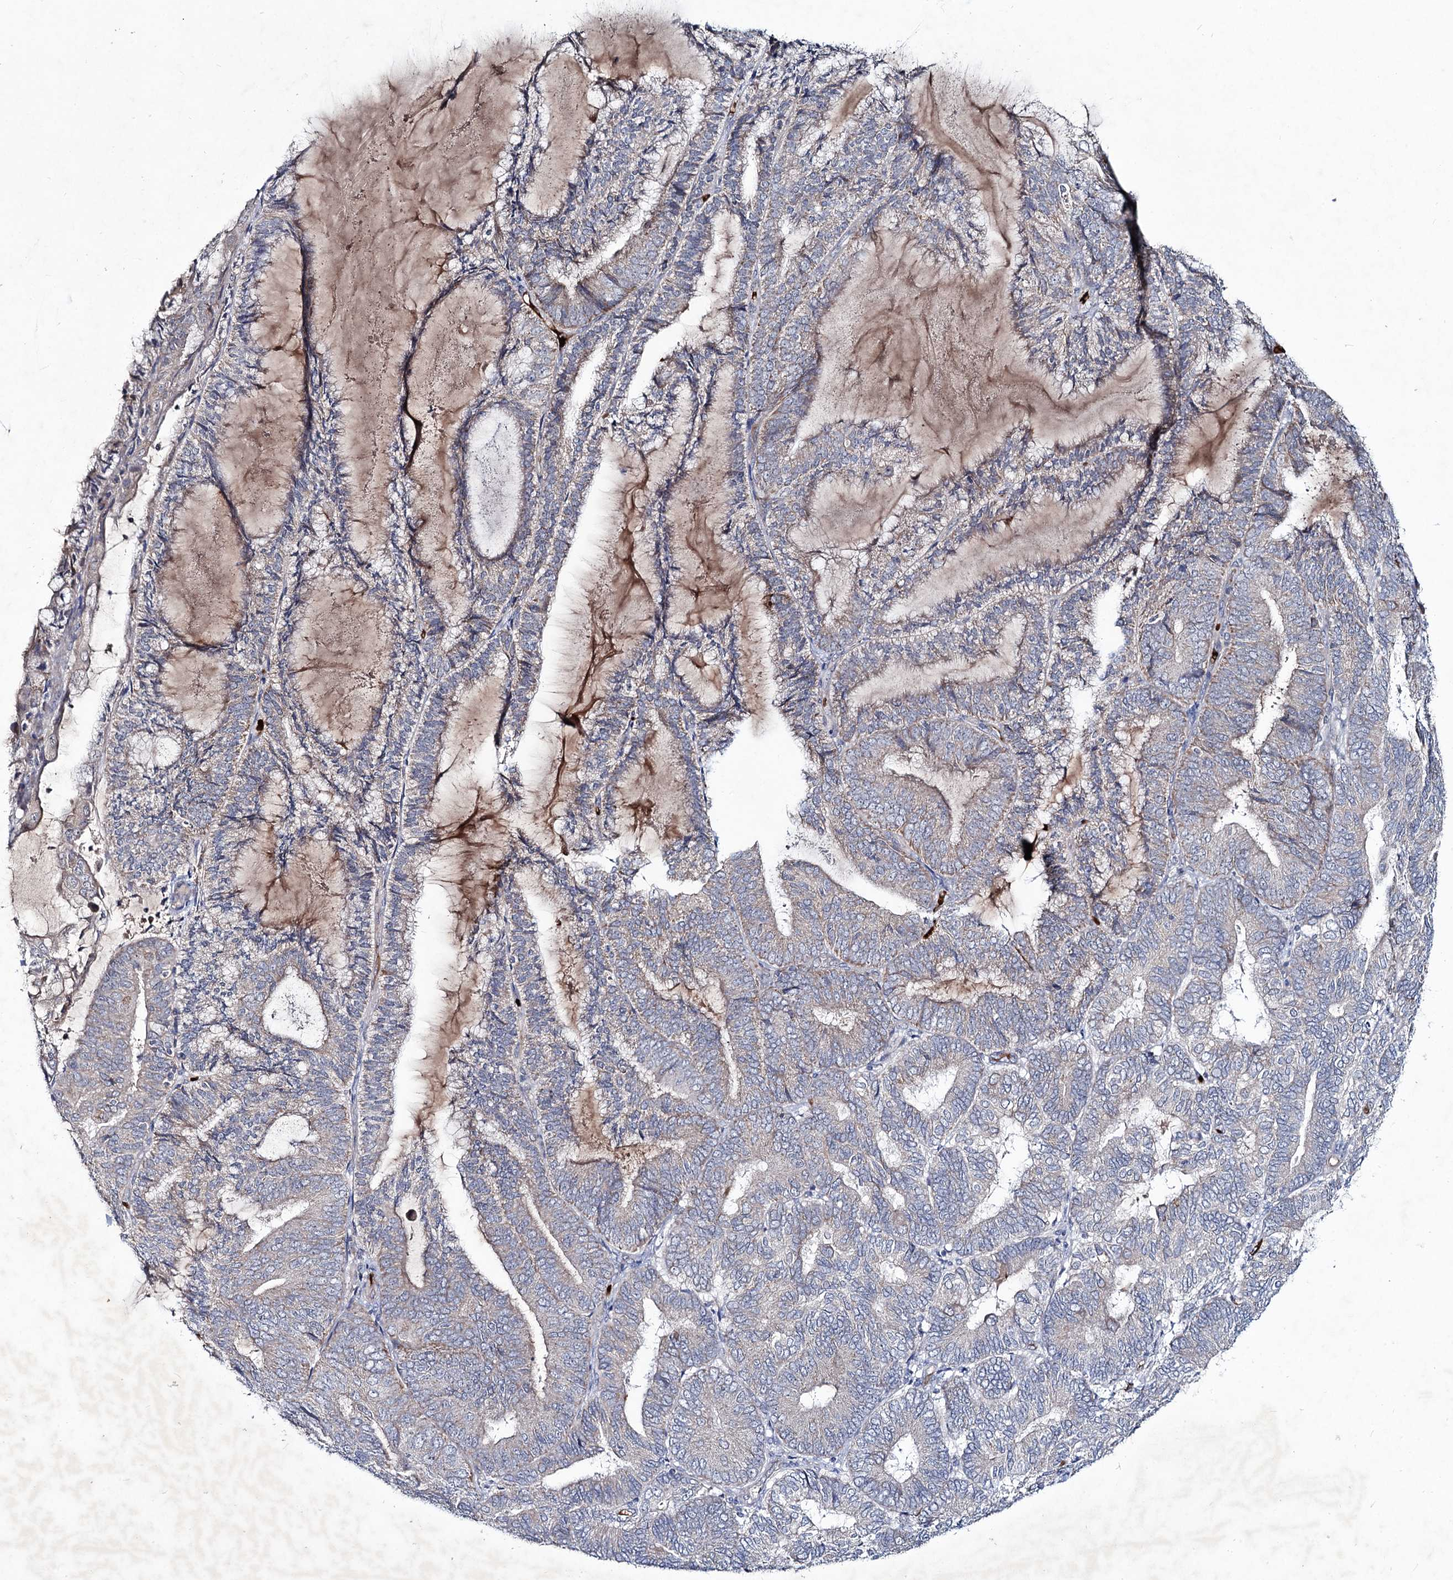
{"staining": {"intensity": "weak", "quantity": "<25%", "location": "cytoplasmic/membranous"}, "tissue": "endometrial cancer", "cell_type": "Tumor cells", "image_type": "cancer", "snomed": [{"axis": "morphology", "description": "Adenocarcinoma, NOS"}, {"axis": "topography", "description": "Endometrium"}], "caption": "Immunohistochemical staining of endometrial adenocarcinoma reveals no significant staining in tumor cells. The staining was performed using DAB to visualize the protein expression in brown, while the nuclei were stained in blue with hematoxylin (Magnification: 20x).", "gene": "RNF6", "patient": {"sex": "female", "age": 81}}